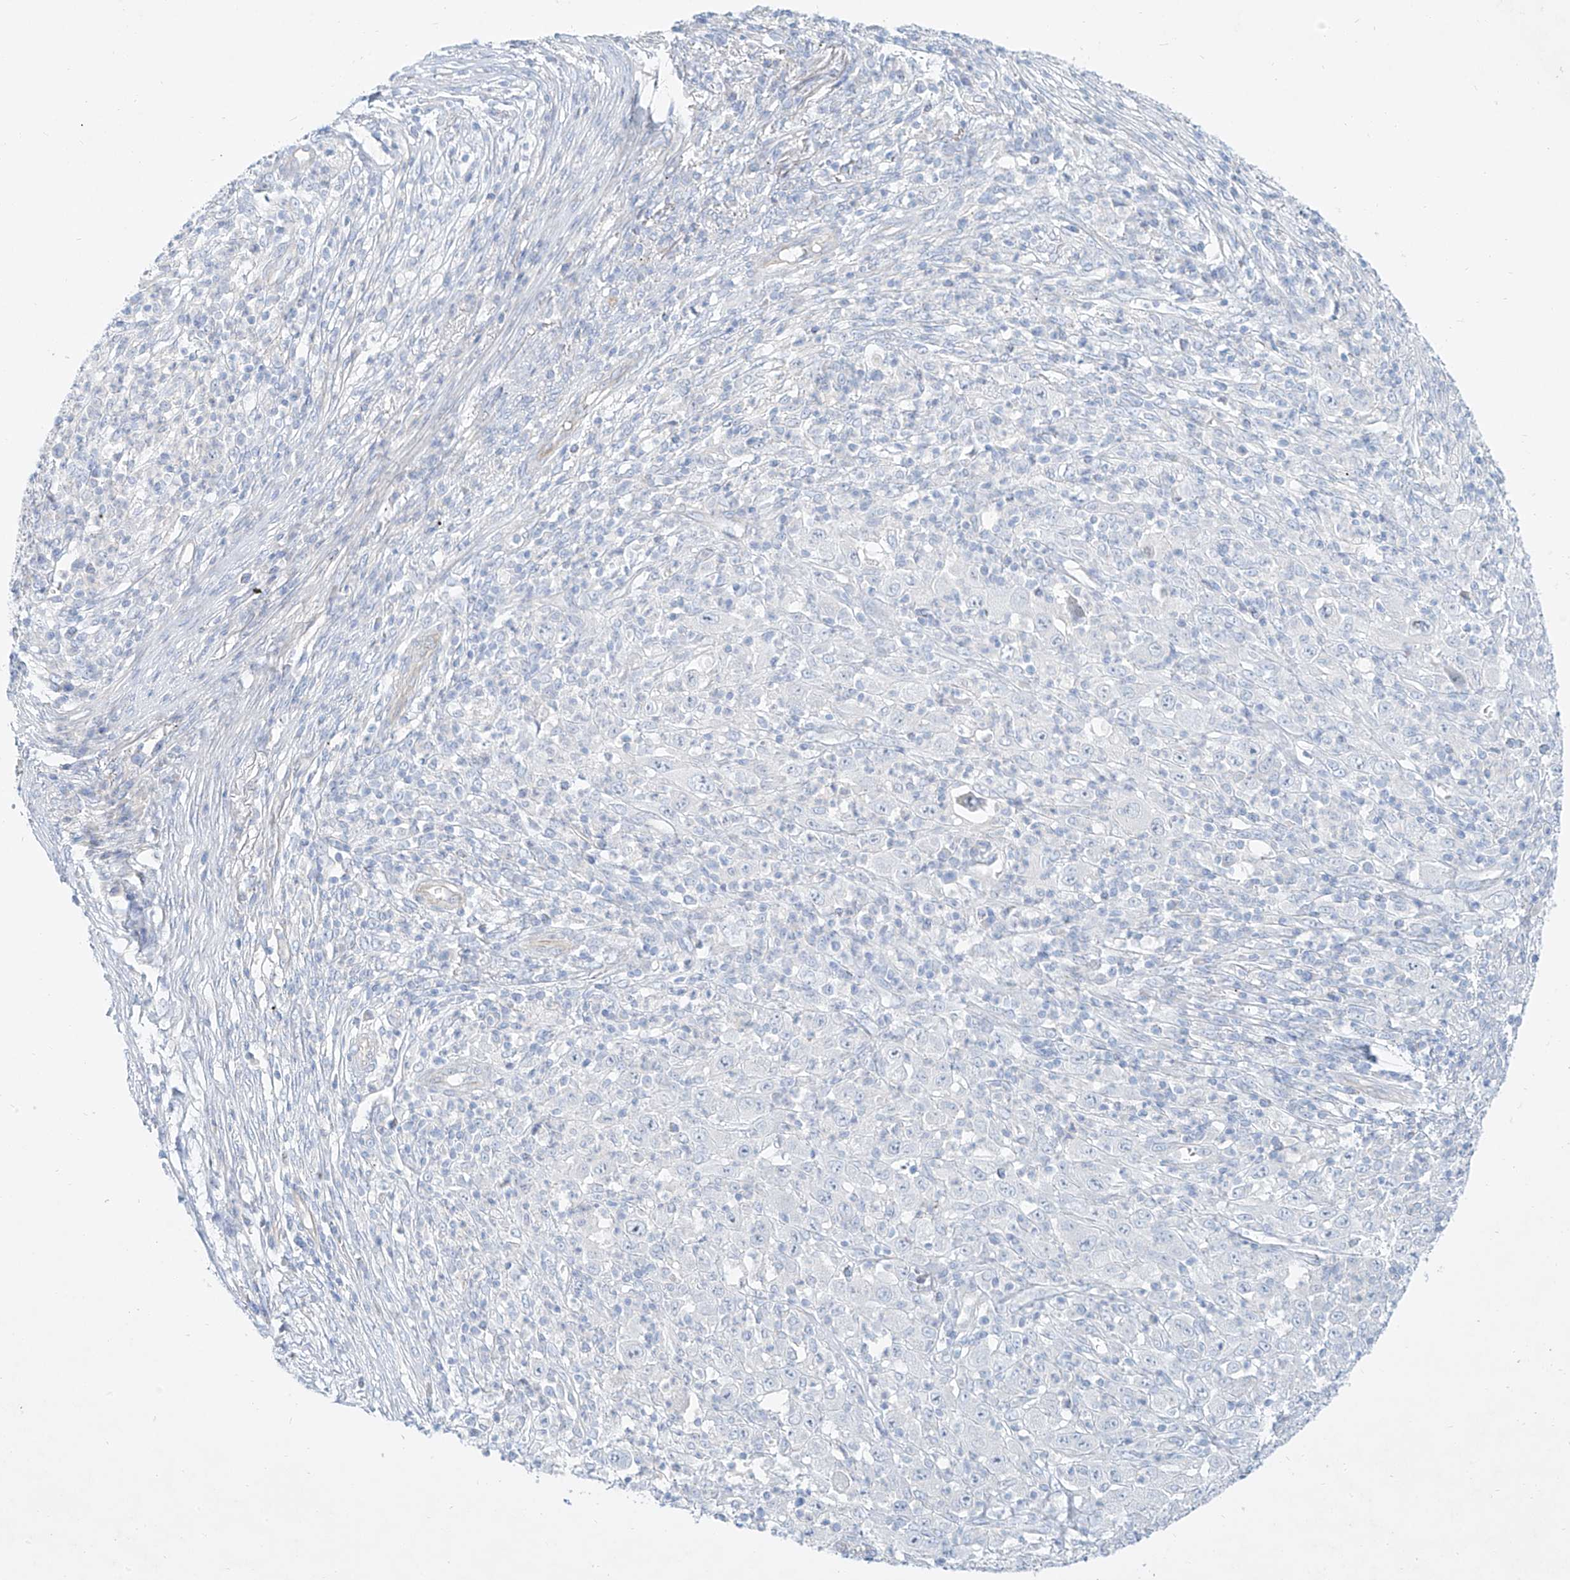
{"staining": {"intensity": "negative", "quantity": "none", "location": "none"}, "tissue": "melanoma", "cell_type": "Tumor cells", "image_type": "cancer", "snomed": [{"axis": "morphology", "description": "Malignant melanoma, Metastatic site"}, {"axis": "topography", "description": "Skin"}], "caption": "Tumor cells are negative for brown protein staining in melanoma.", "gene": "AJM1", "patient": {"sex": "female", "age": 56}}